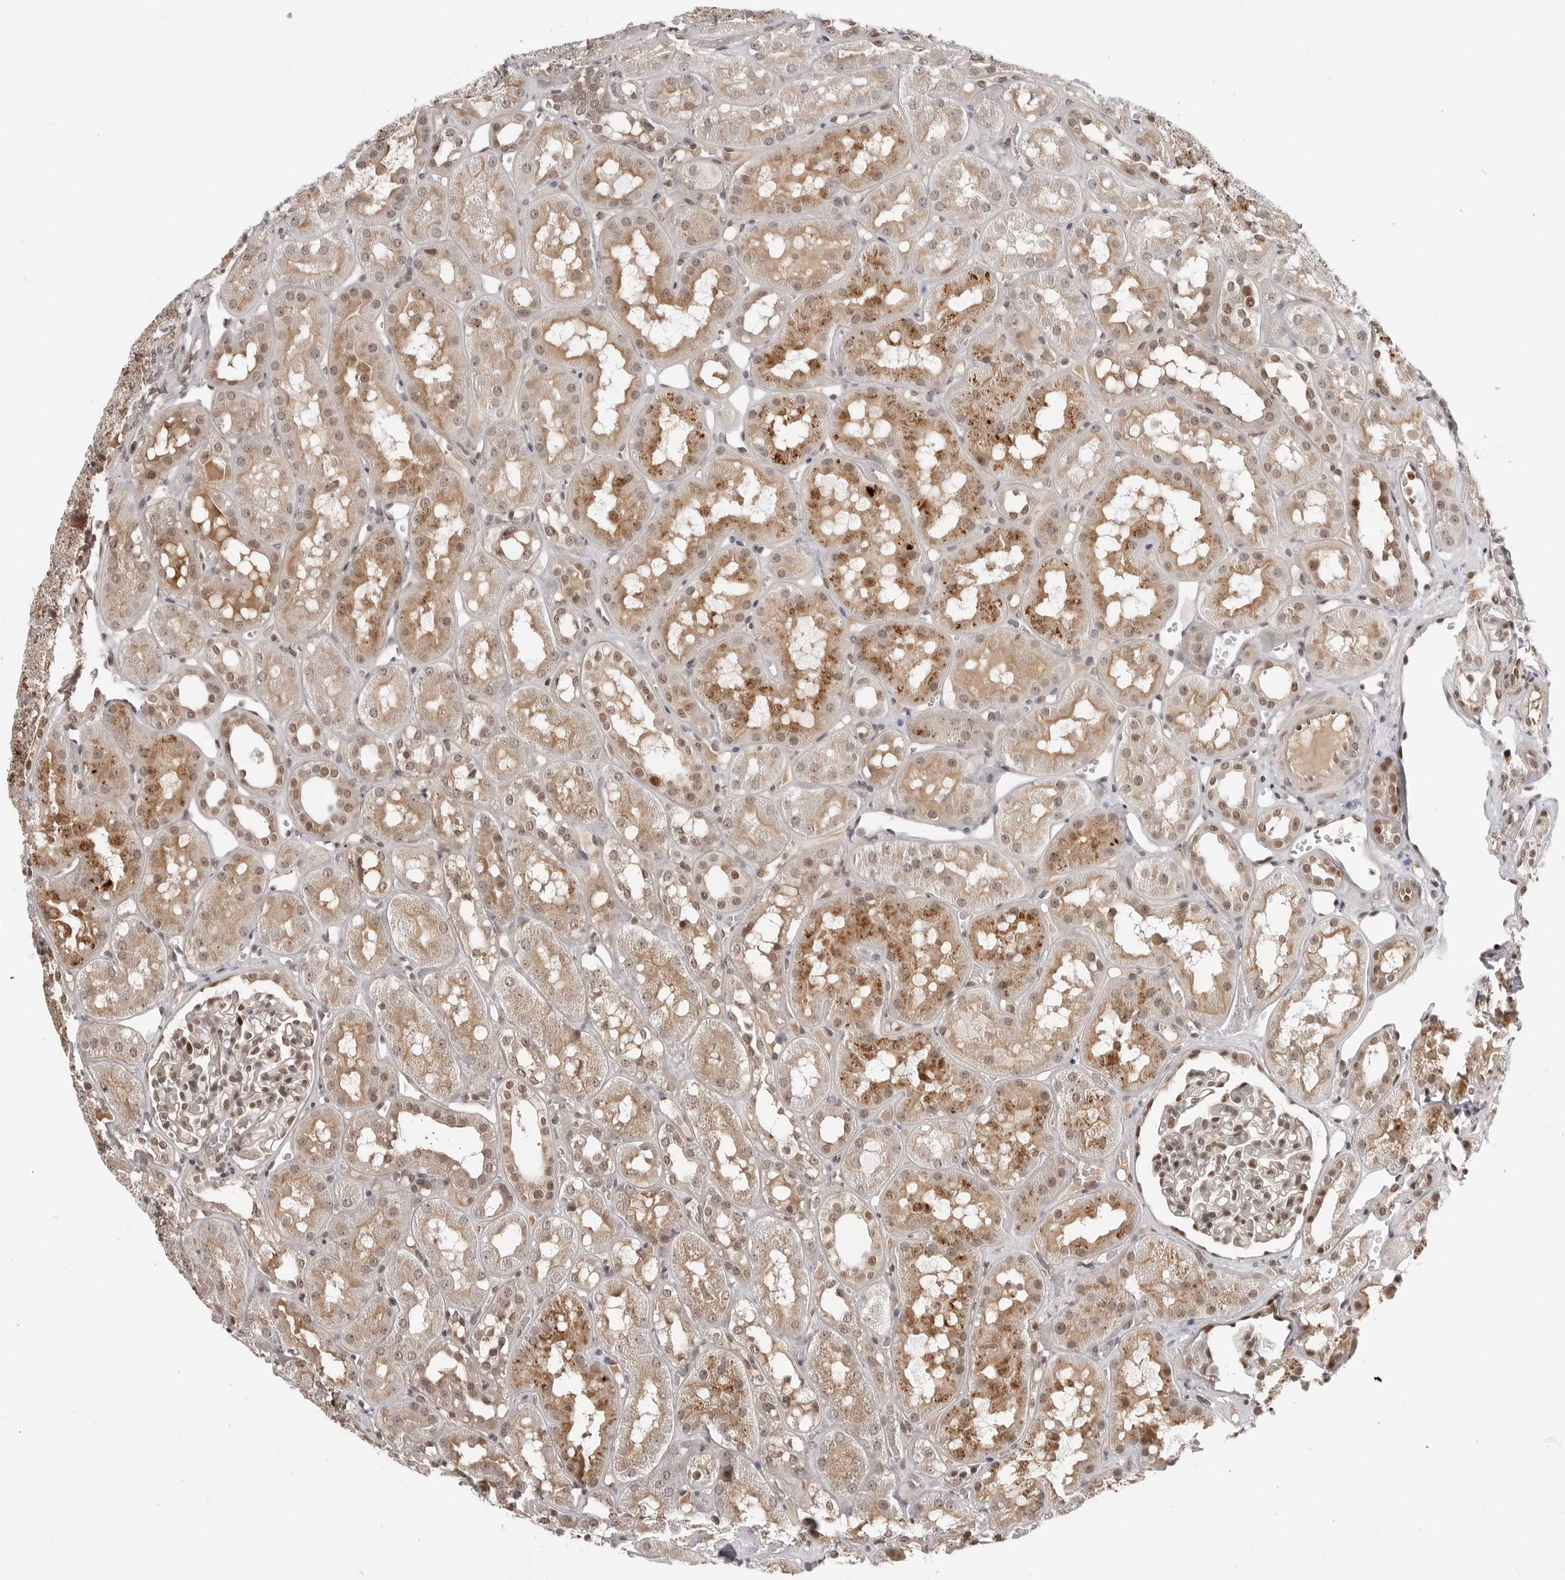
{"staining": {"intensity": "moderate", "quantity": "25%-75%", "location": "nuclear"}, "tissue": "kidney", "cell_type": "Cells in glomeruli", "image_type": "normal", "snomed": [{"axis": "morphology", "description": "Normal tissue, NOS"}, {"axis": "topography", "description": "Kidney"}], "caption": "Protein staining reveals moderate nuclear staining in approximately 25%-75% of cells in glomeruli in benign kidney. The protein of interest is shown in brown color, while the nuclei are stained blue.", "gene": "C8orf33", "patient": {"sex": "male", "age": 16}}